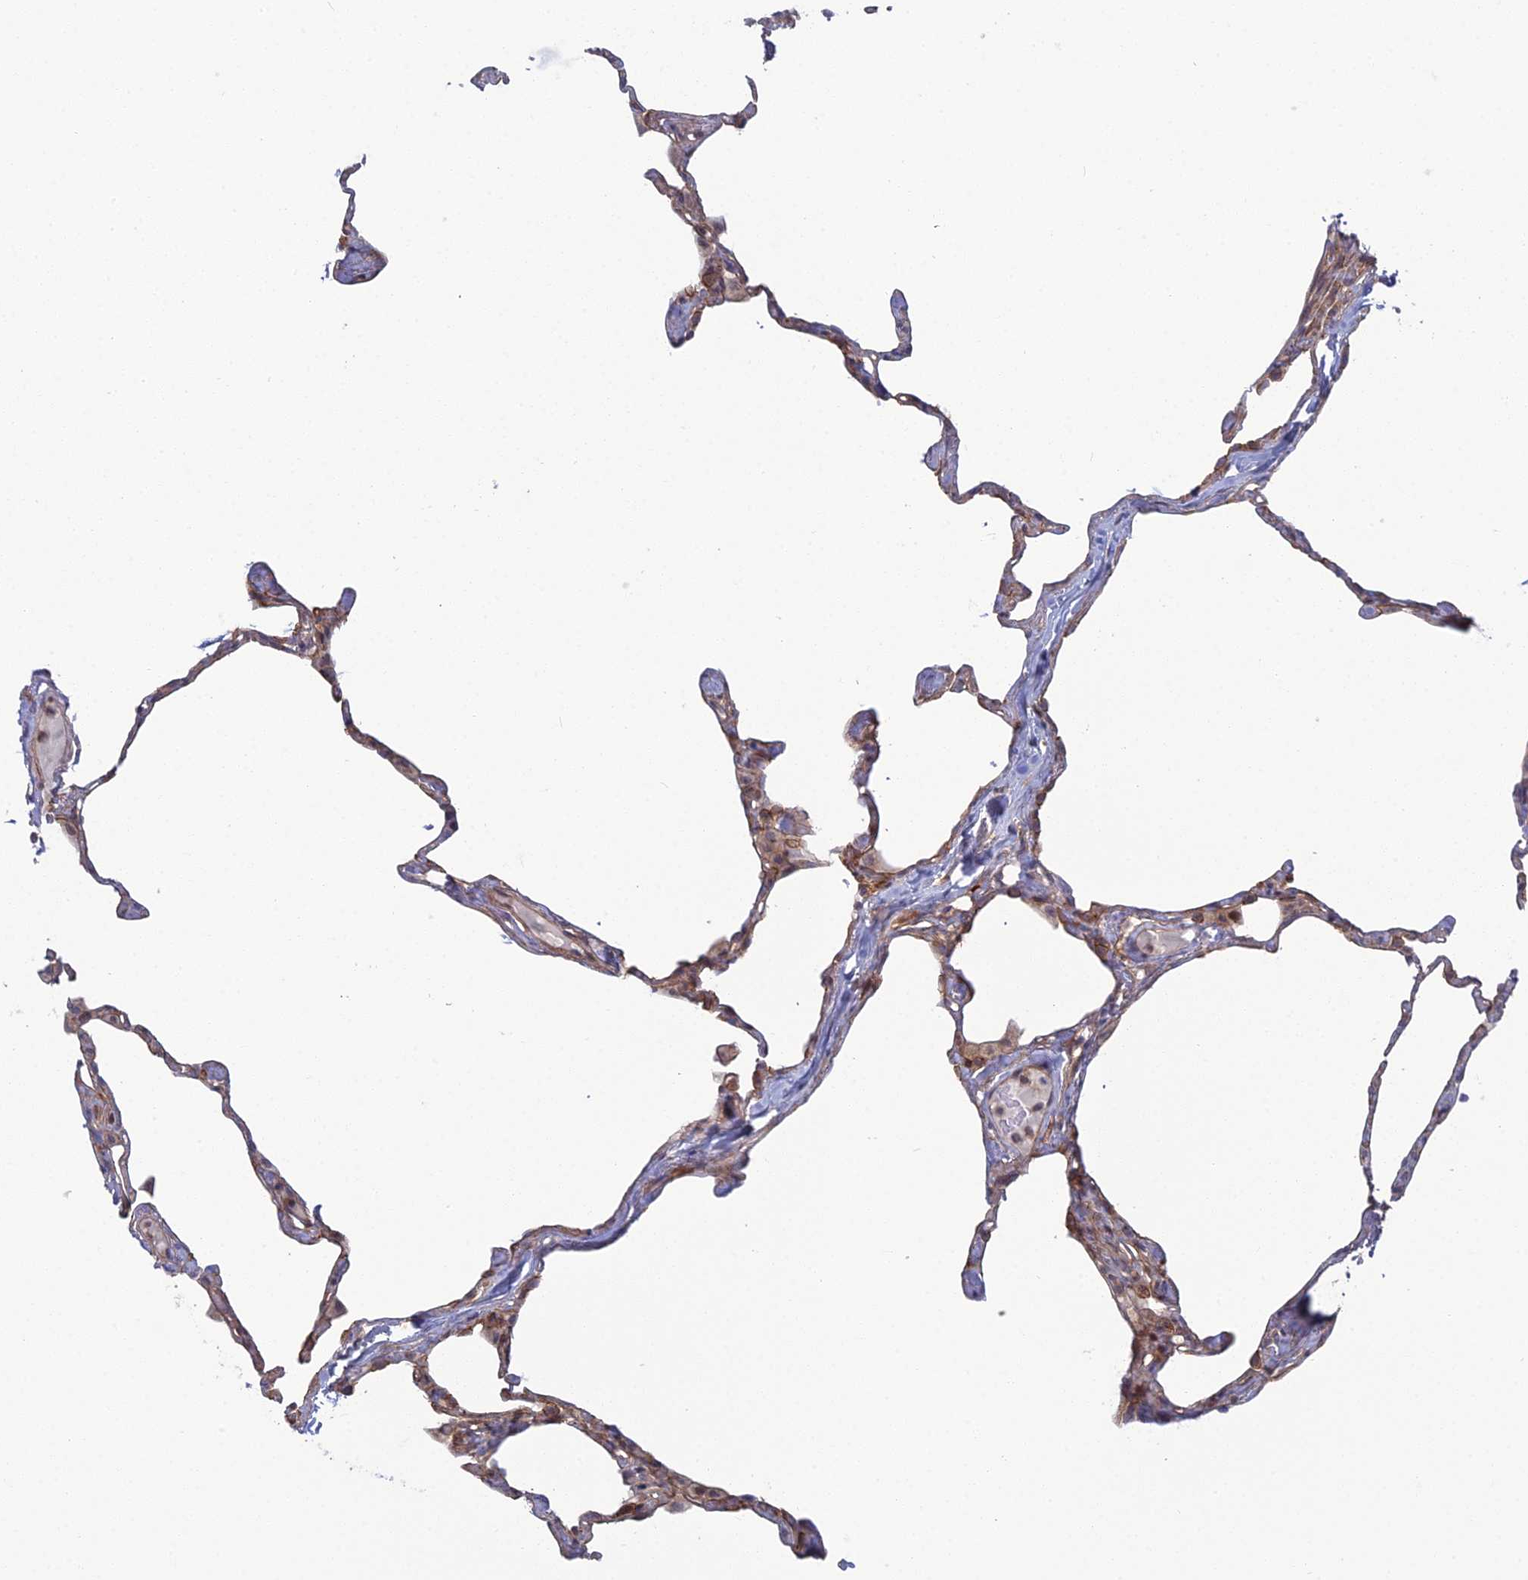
{"staining": {"intensity": "weak", "quantity": "25%-75%", "location": "cytoplasmic/membranous"}, "tissue": "lung", "cell_type": "Alveolar cells", "image_type": "normal", "snomed": [{"axis": "morphology", "description": "Normal tissue, NOS"}, {"axis": "topography", "description": "Lung"}], "caption": "The micrograph displays immunohistochemical staining of benign lung. There is weak cytoplasmic/membranous positivity is present in about 25%-75% of alveolar cells. Nuclei are stained in blue.", "gene": "ABHD1", "patient": {"sex": "male", "age": 65}}